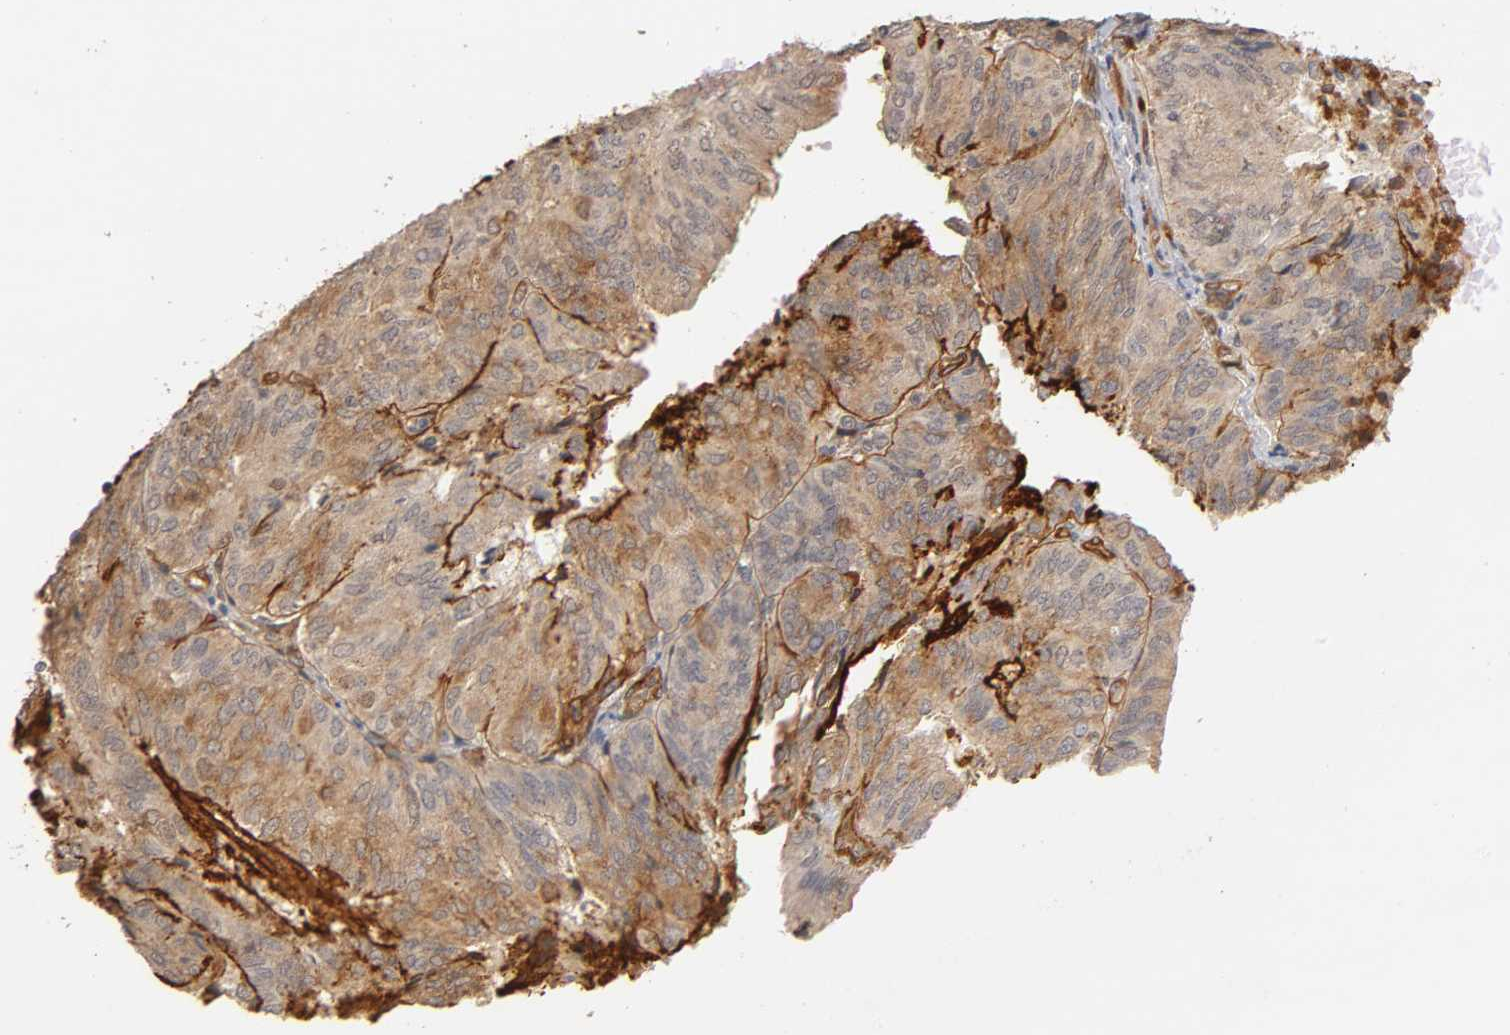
{"staining": {"intensity": "moderate", "quantity": "25%-75%", "location": "cytoplasmic/membranous"}, "tissue": "endometrial cancer", "cell_type": "Tumor cells", "image_type": "cancer", "snomed": [{"axis": "morphology", "description": "Adenocarcinoma, NOS"}, {"axis": "topography", "description": "Uterus"}], "caption": "Protein staining exhibits moderate cytoplasmic/membranous positivity in about 25%-75% of tumor cells in adenocarcinoma (endometrial).", "gene": "LAMB1", "patient": {"sex": "female", "age": 60}}